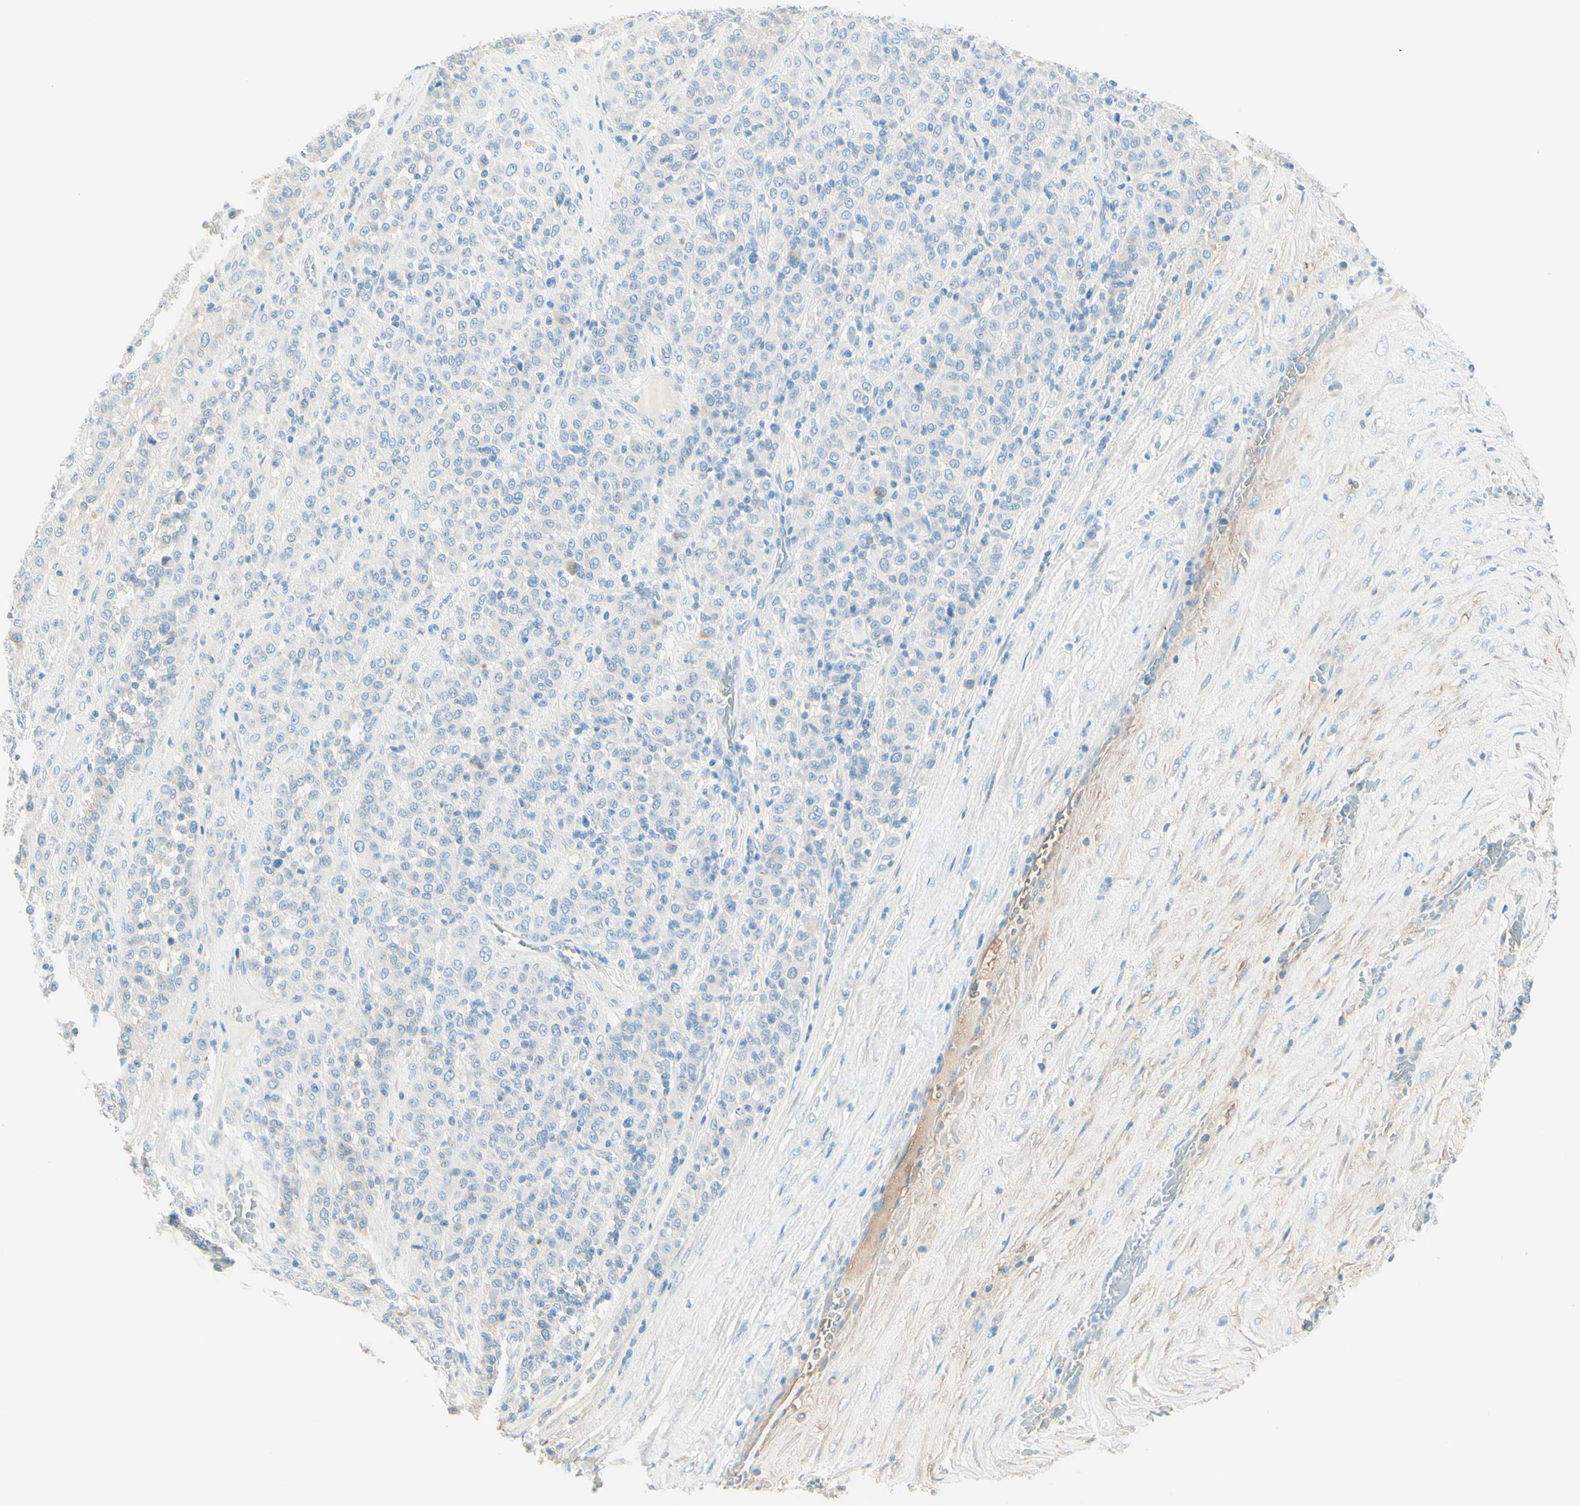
{"staining": {"intensity": "negative", "quantity": "none", "location": "none"}, "tissue": "melanoma", "cell_type": "Tumor cells", "image_type": "cancer", "snomed": [{"axis": "morphology", "description": "Malignant melanoma, Metastatic site"}, {"axis": "topography", "description": "Pancreas"}], "caption": "Protein analysis of melanoma reveals no significant staining in tumor cells.", "gene": "NCBP2L", "patient": {"sex": "female", "age": 30}}